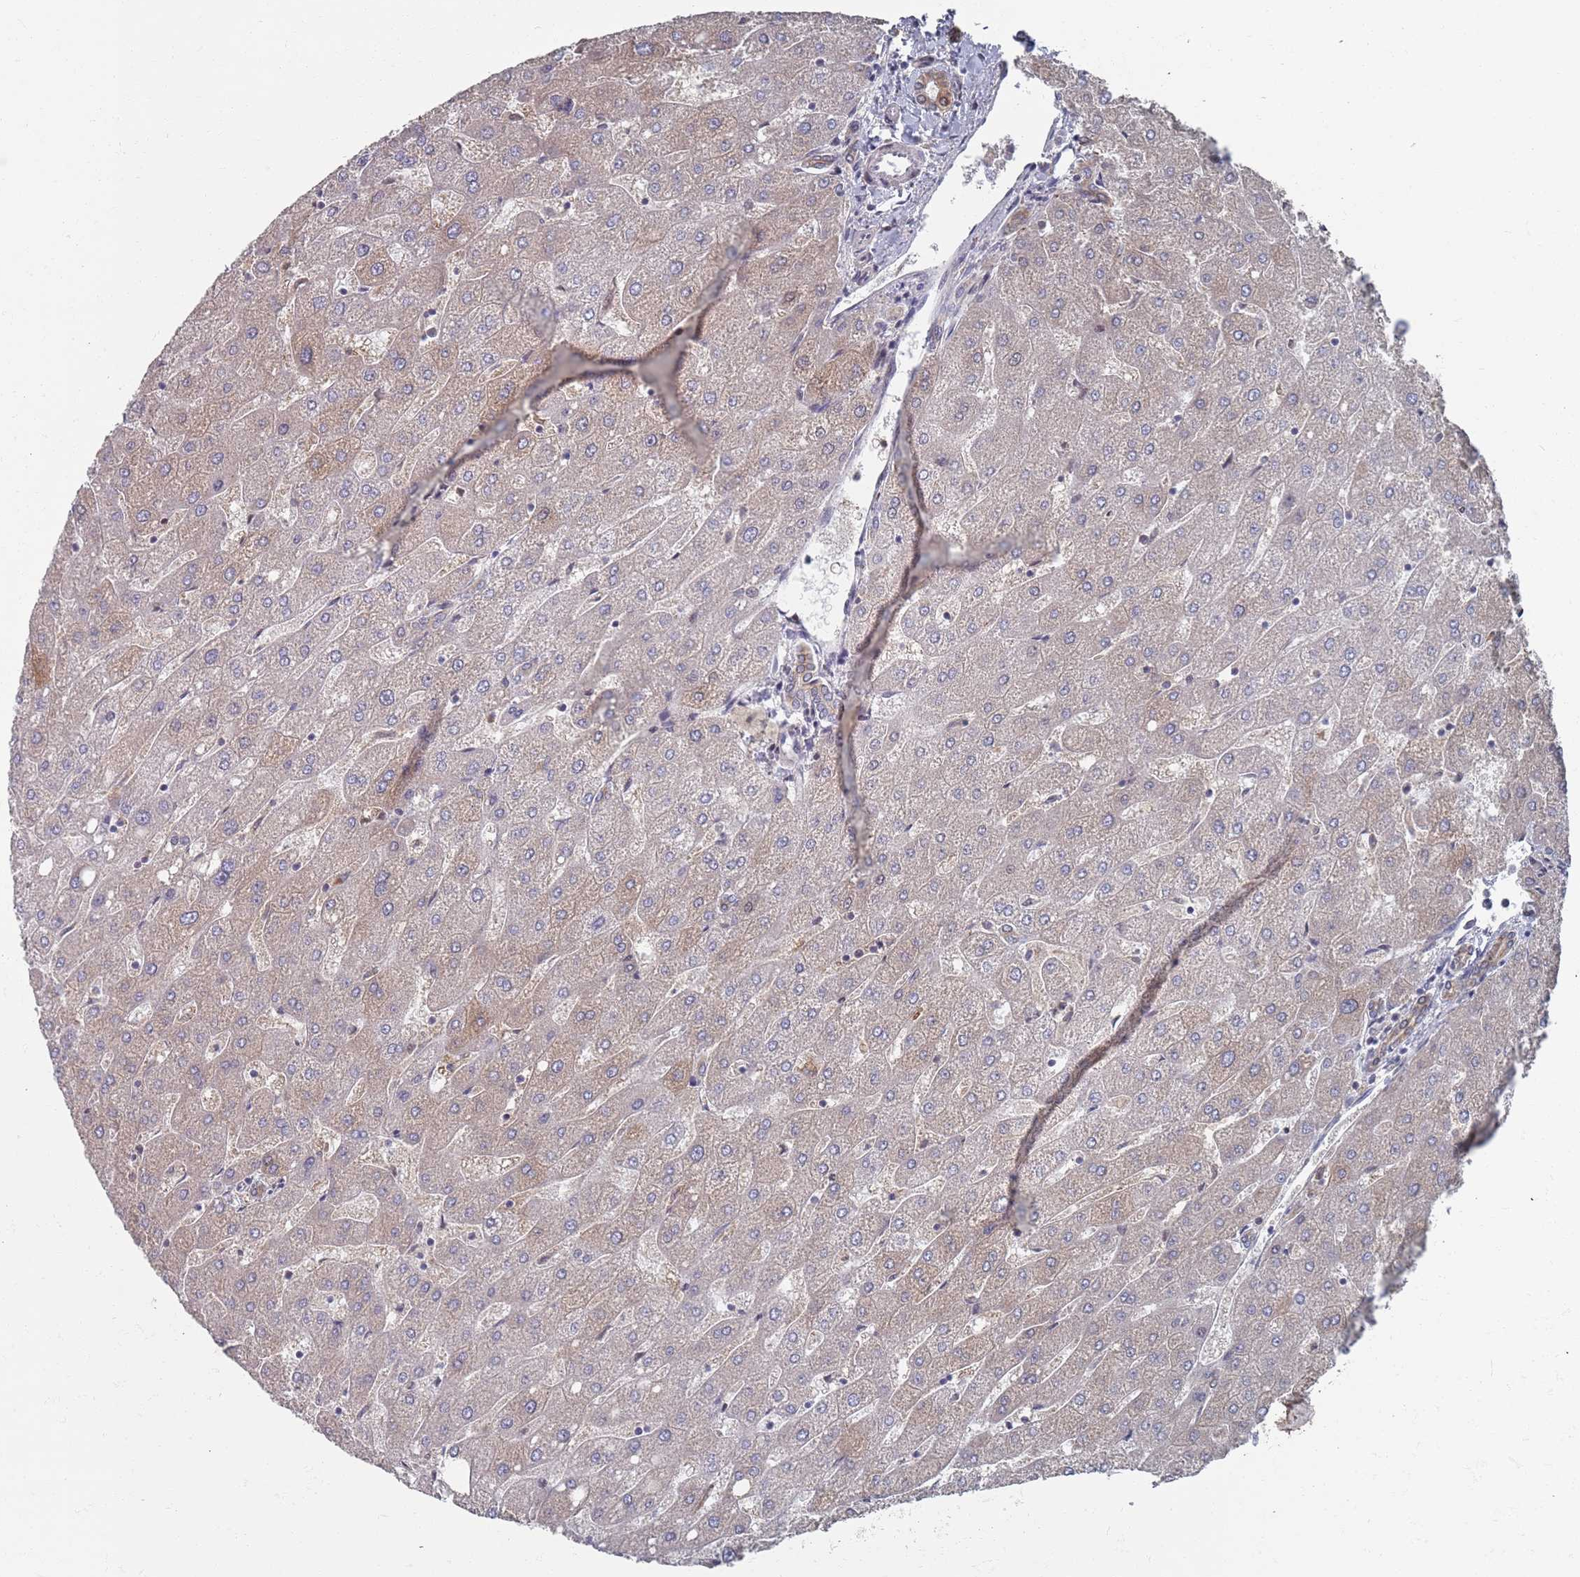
{"staining": {"intensity": "weak", "quantity": ">75%", "location": "cytoplasmic/membranous"}, "tissue": "liver", "cell_type": "Cholangiocytes", "image_type": "normal", "snomed": [{"axis": "morphology", "description": "Normal tissue, NOS"}, {"axis": "topography", "description": "Liver"}], "caption": "This histopathology image exhibits IHC staining of normal human liver, with low weak cytoplasmic/membranous staining in approximately >75% of cholangiocytes.", "gene": "DGKD", "patient": {"sex": "male", "age": 67}}